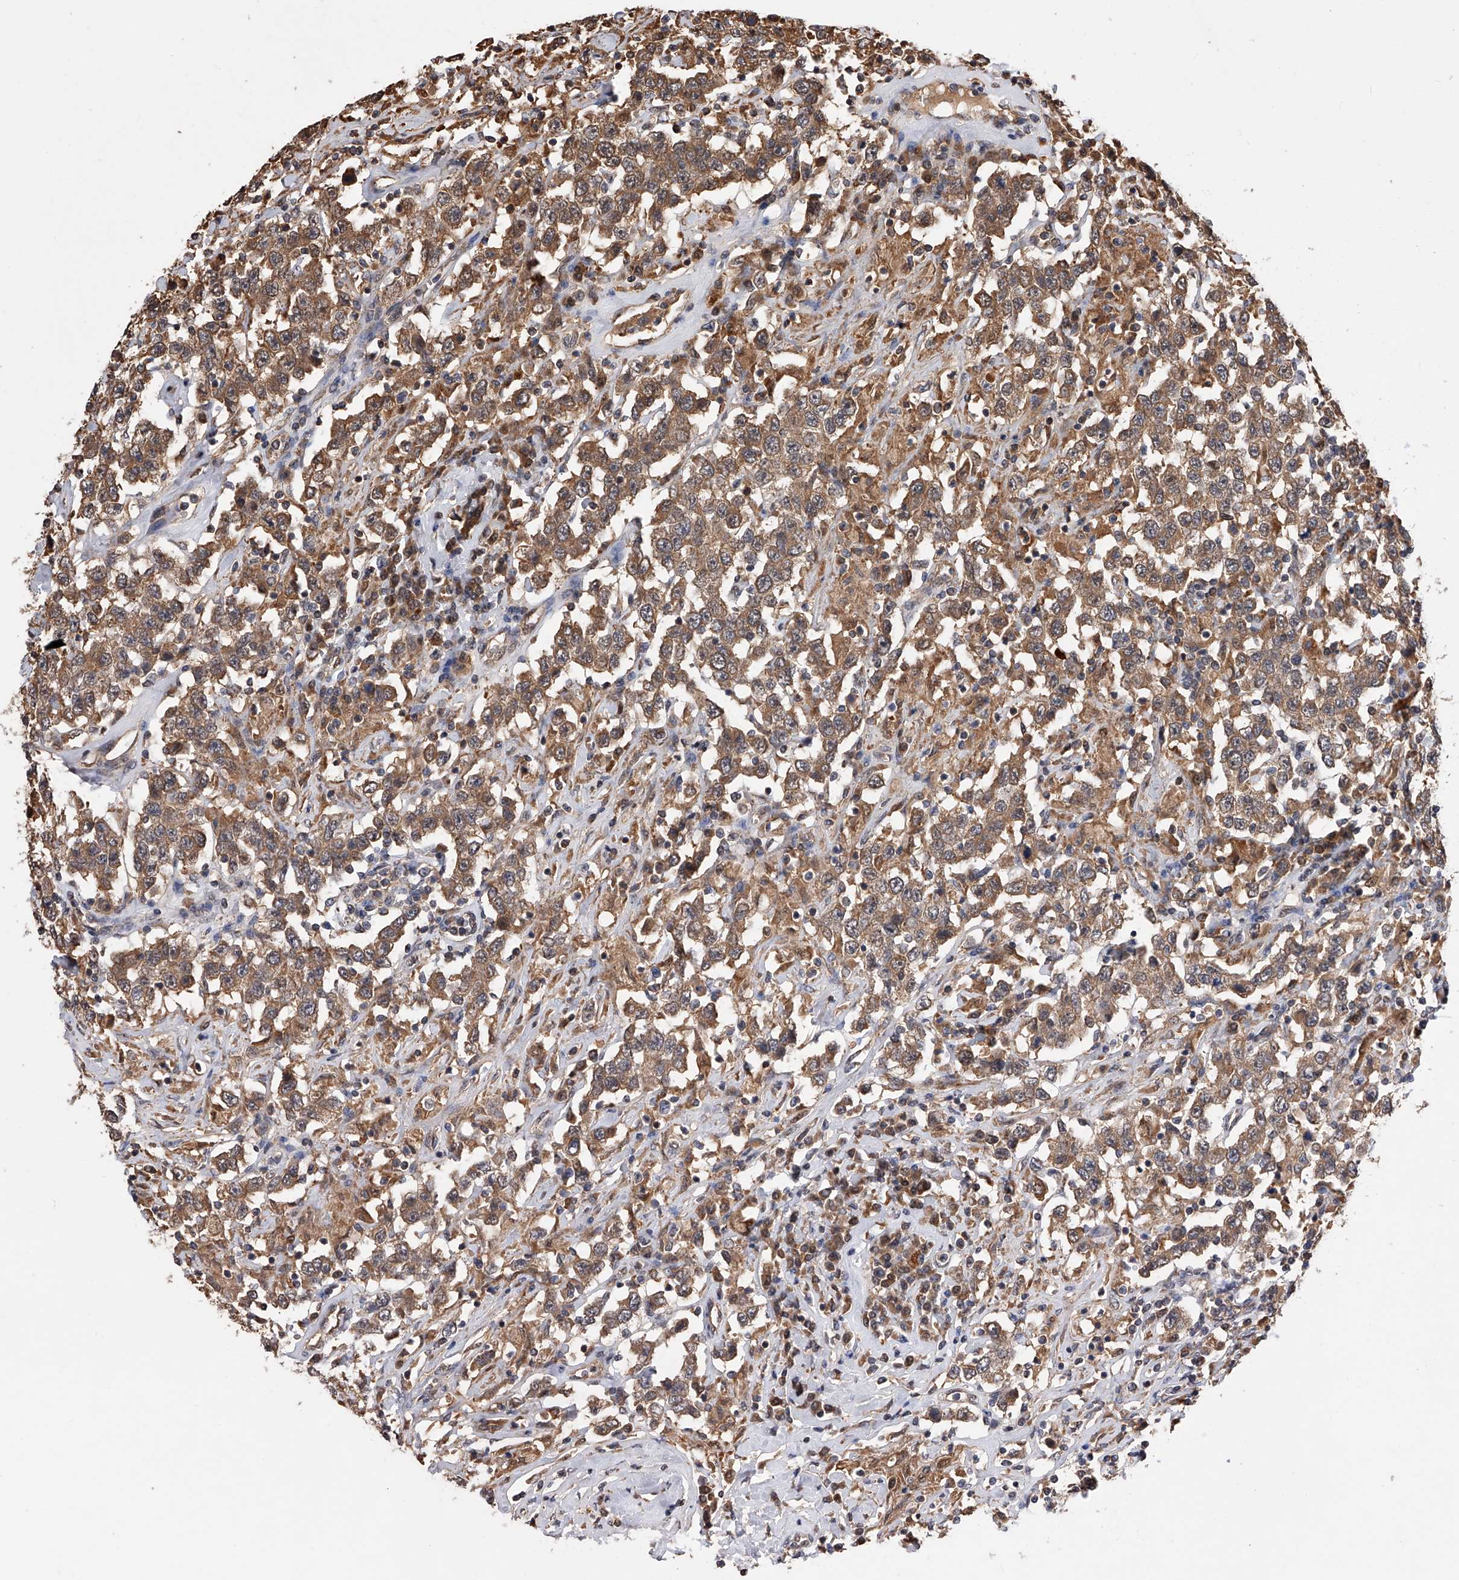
{"staining": {"intensity": "moderate", "quantity": ">75%", "location": "cytoplasmic/membranous"}, "tissue": "testis cancer", "cell_type": "Tumor cells", "image_type": "cancer", "snomed": [{"axis": "morphology", "description": "Seminoma, NOS"}, {"axis": "topography", "description": "Testis"}], "caption": "Immunohistochemical staining of human seminoma (testis) exhibits medium levels of moderate cytoplasmic/membranous protein positivity in about >75% of tumor cells. The protein is stained brown, and the nuclei are stained in blue (DAB (3,3'-diaminobenzidine) IHC with brightfield microscopy, high magnification).", "gene": "GMDS", "patient": {"sex": "male", "age": 41}}